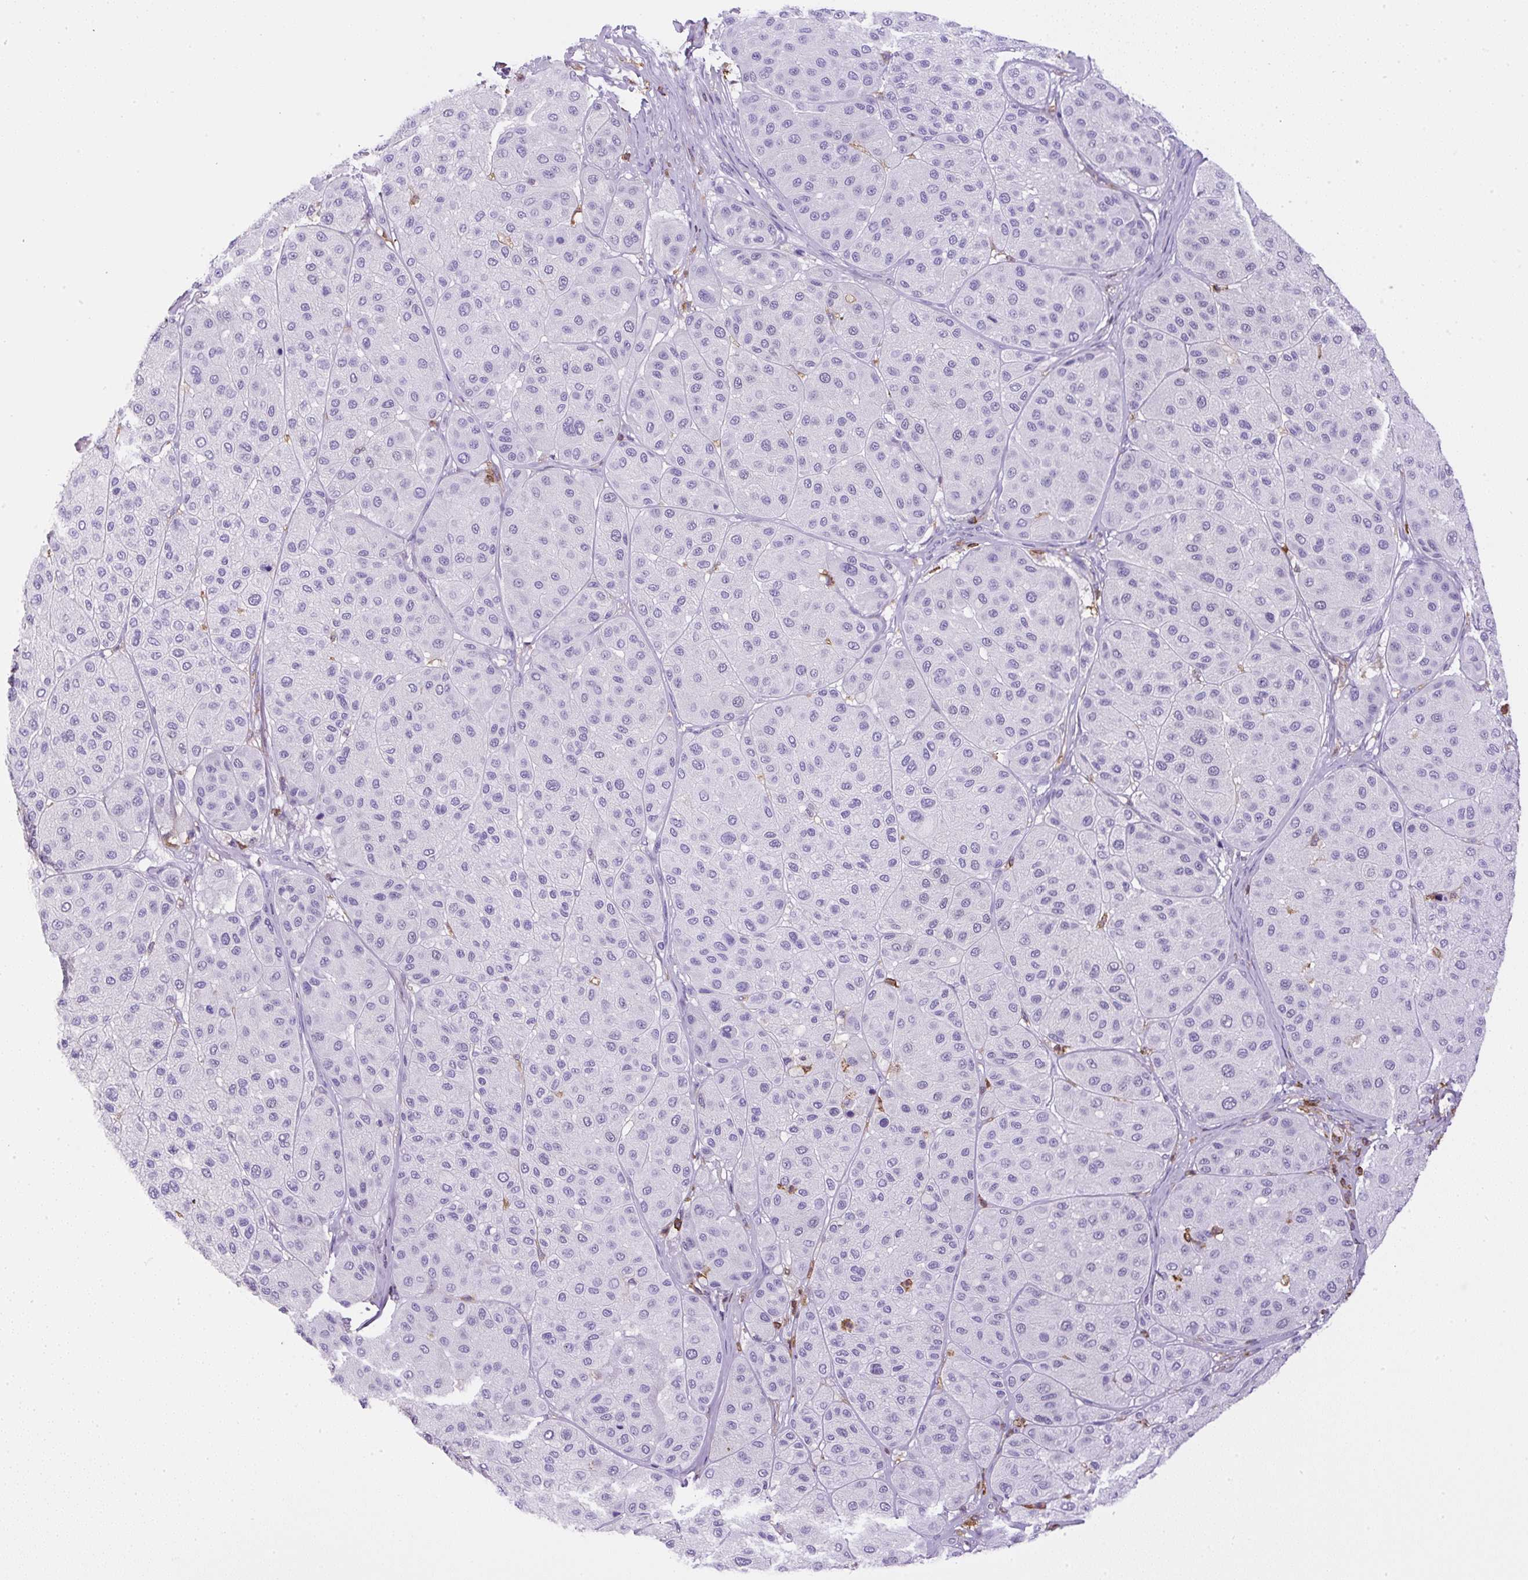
{"staining": {"intensity": "negative", "quantity": "none", "location": "none"}, "tissue": "melanoma", "cell_type": "Tumor cells", "image_type": "cancer", "snomed": [{"axis": "morphology", "description": "Malignant melanoma, Metastatic site"}, {"axis": "topography", "description": "Smooth muscle"}], "caption": "DAB immunohistochemical staining of human malignant melanoma (metastatic site) shows no significant positivity in tumor cells. (DAB (3,3'-diaminobenzidine) IHC visualized using brightfield microscopy, high magnification).", "gene": "FAM228B", "patient": {"sex": "male", "age": 41}}